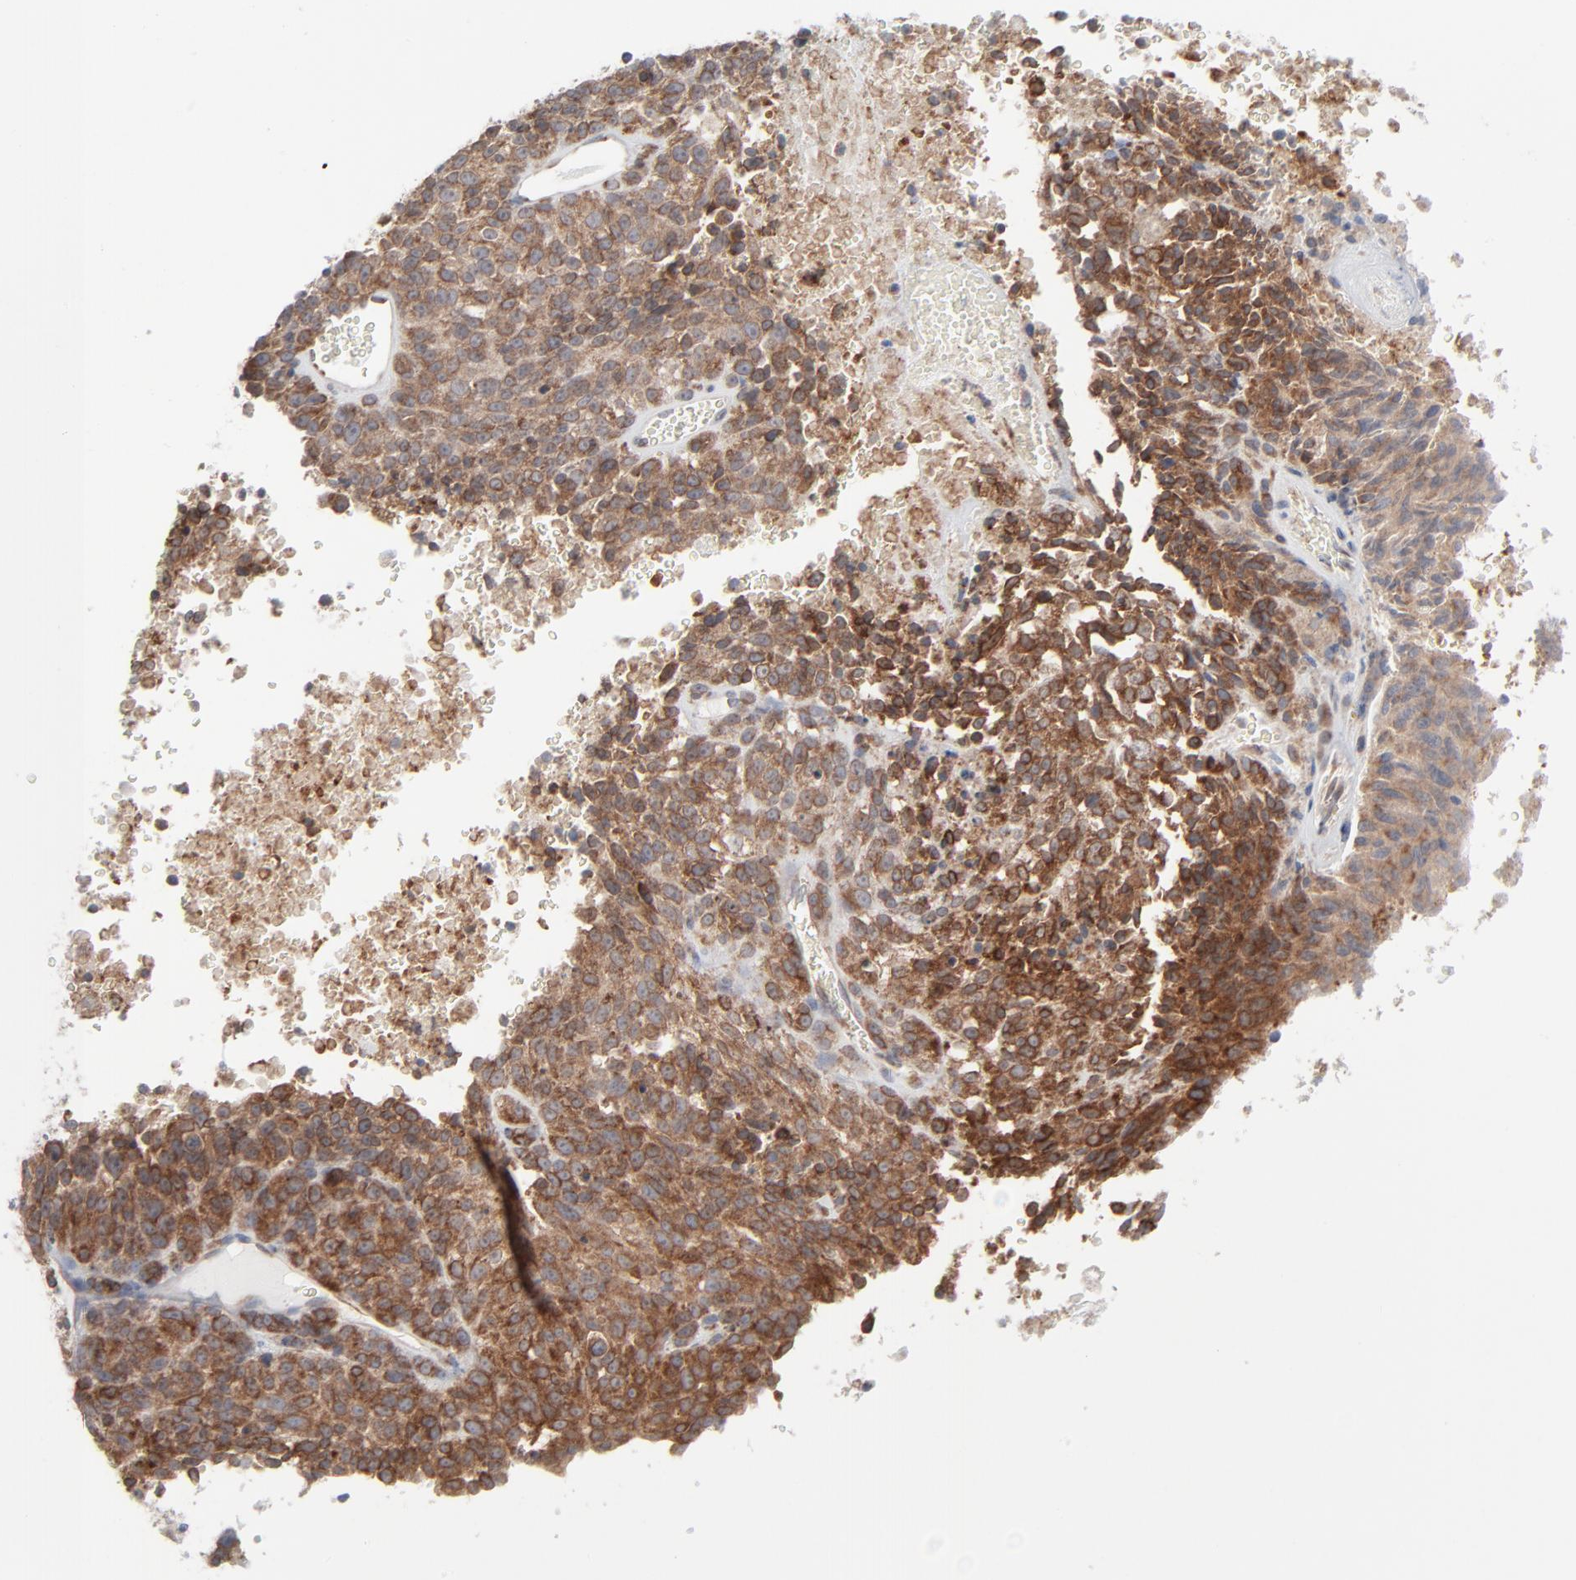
{"staining": {"intensity": "moderate", "quantity": ">75%", "location": "cytoplasmic/membranous"}, "tissue": "melanoma", "cell_type": "Tumor cells", "image_type": "cancer", "snomed": [{"axis": "morphology", "description": "Malignant melanoma, Metastatic site"}, {"axis": "topography", "description": "Cerebral cortex"}], "caption": "Approximately >75% of tumor cells in malignant melanoma (metastatic site) demonstrate moderate cytoplasmic/membranous protein expression as visualized by brown immunohistochemical staining.", "gene": "KDSR", "patient": {"sex": "female", "age": 52}}